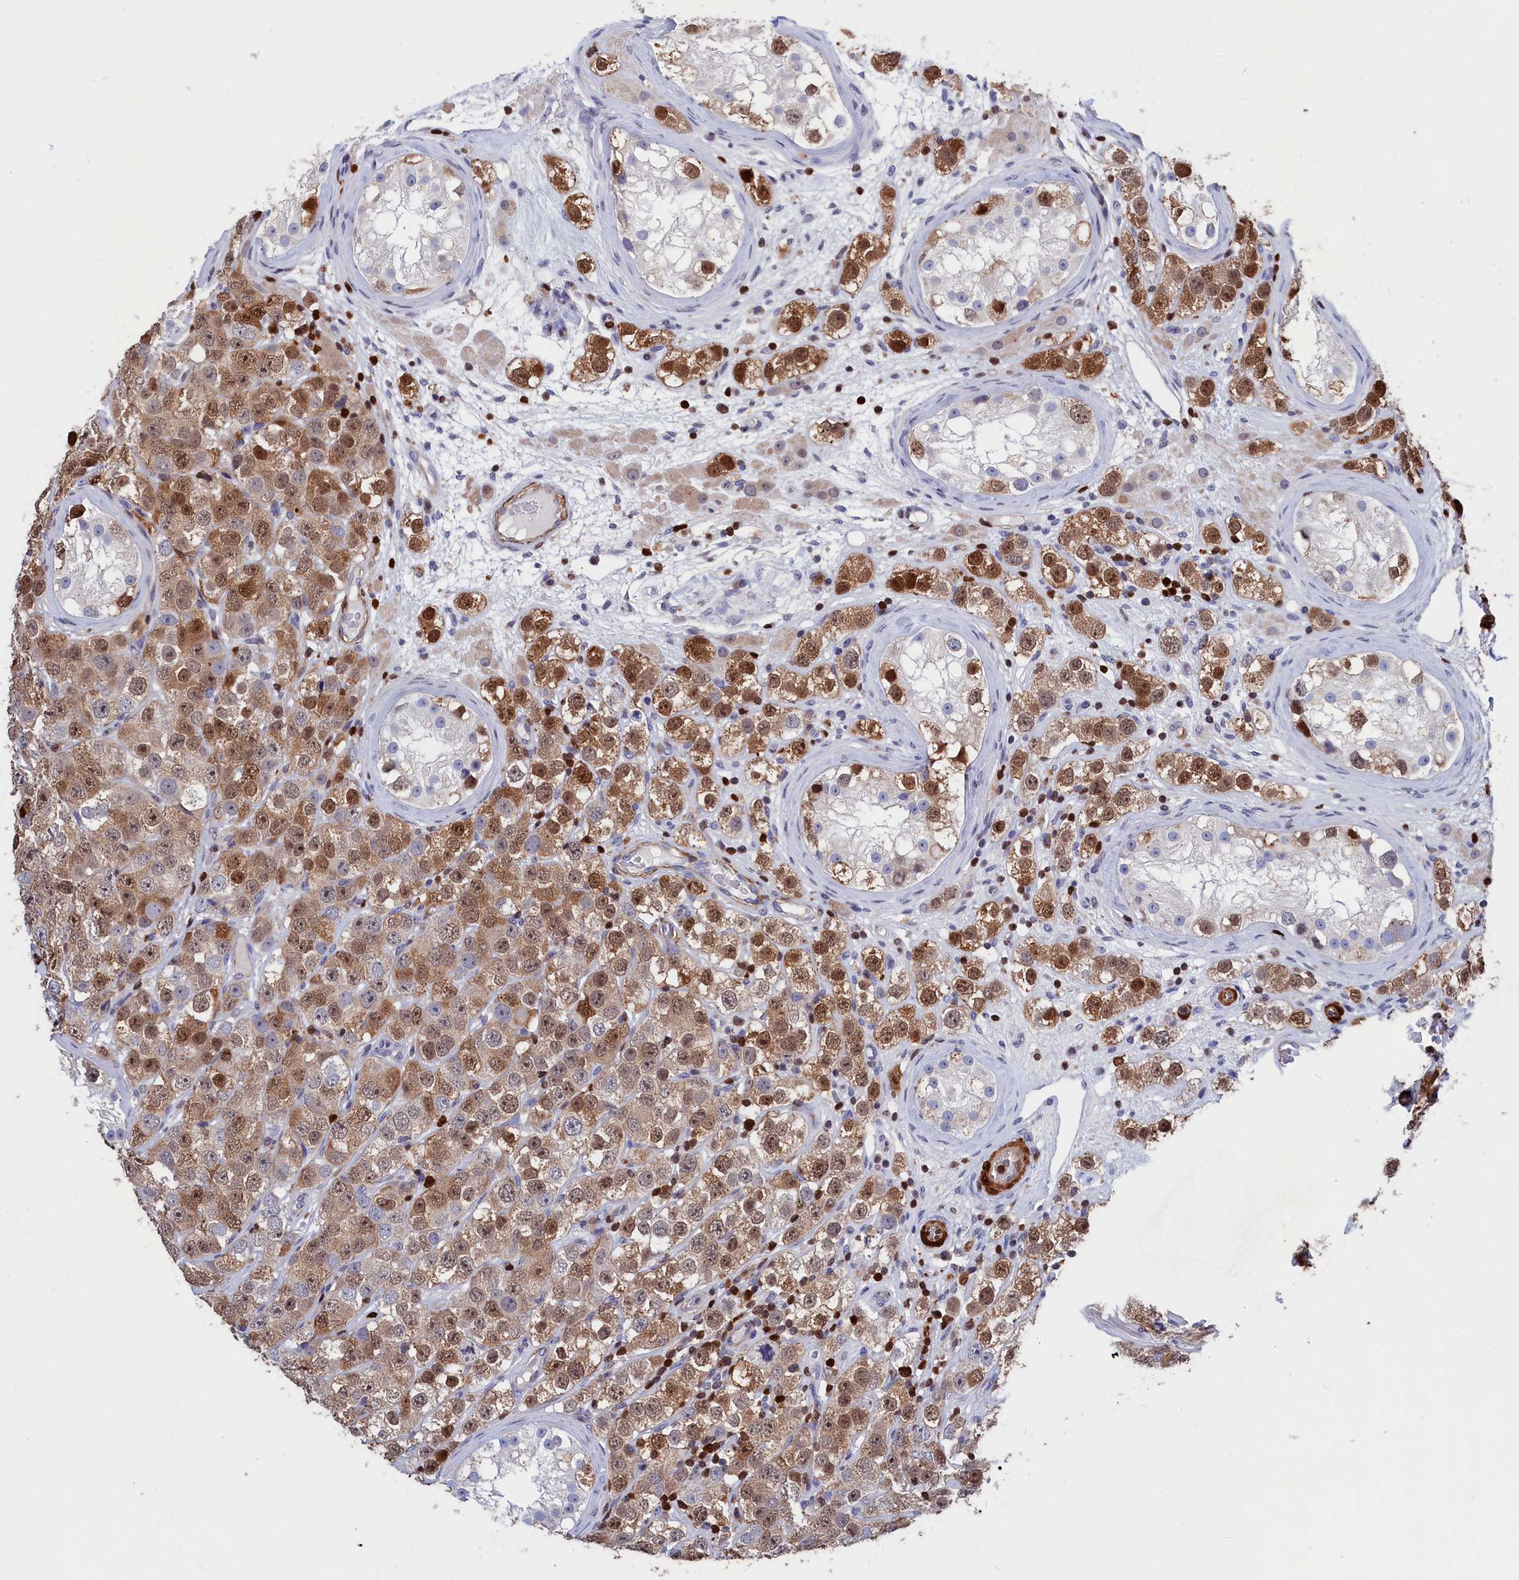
{"staining": {"intensity": "moderate", "quantity": "25%-75%", "location": "cytoplasmic/membranous,nuclear"}, "tissue": "testis cancer", "cell_type": "Tumor cells", "image_type": "cancer", "snomed": [{"axis": "morphology", "description": "Seminoma, NOS"}, {"axis": "topography", "description": "Testis"}], "caption": "Human testis seminoma stained for a protein (brown) demonstrates moderate cytoplasmic/membranous and nuclear positive expression in about 25%-75% of tumor cells.", "gene": "CRIP1", "patient": {"sex": "male", "age": 28}}